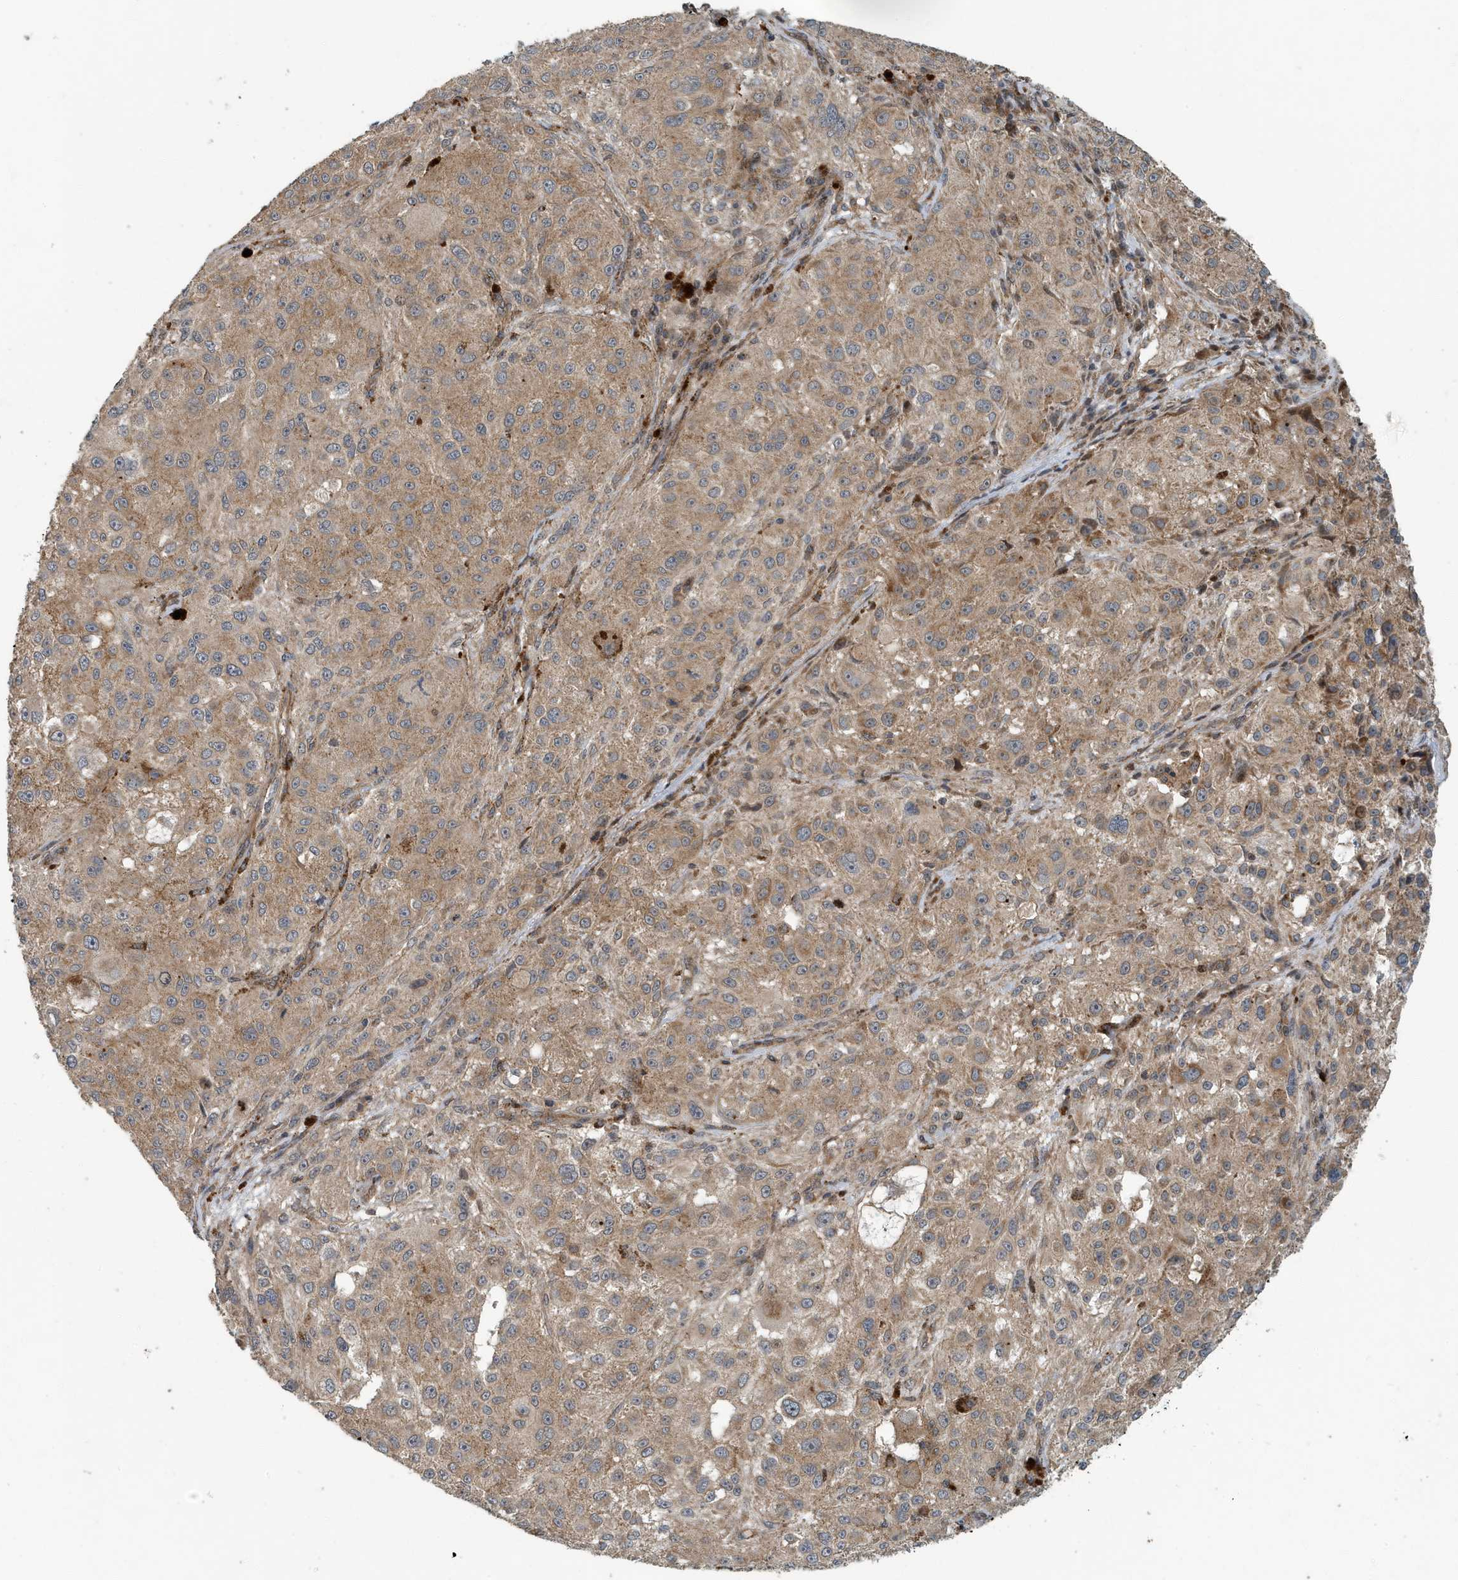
{"staining": {"intensity": "weak", "quantity": ">75%", "location": "cytoplasmic/membranous"}, "tissue": "melanoma", "cell_type": "Tumor cells", "image_type": "cancer", "snomed": [{"axis": "morphology", "description": "Necrosis, NOS"}, {"axis": "morphology", "description": "Malignant melanoma, NOS"}, {"axis": "topography", "description": "Skin"}], "caption": "Immunohistochemical staining of human melanoma reveals low levels of weak cytoplasmic/membranous expression in about >75% of tumor cells.", "gene": "KIF15", "patient": {"sex": "female", "age": 87}}